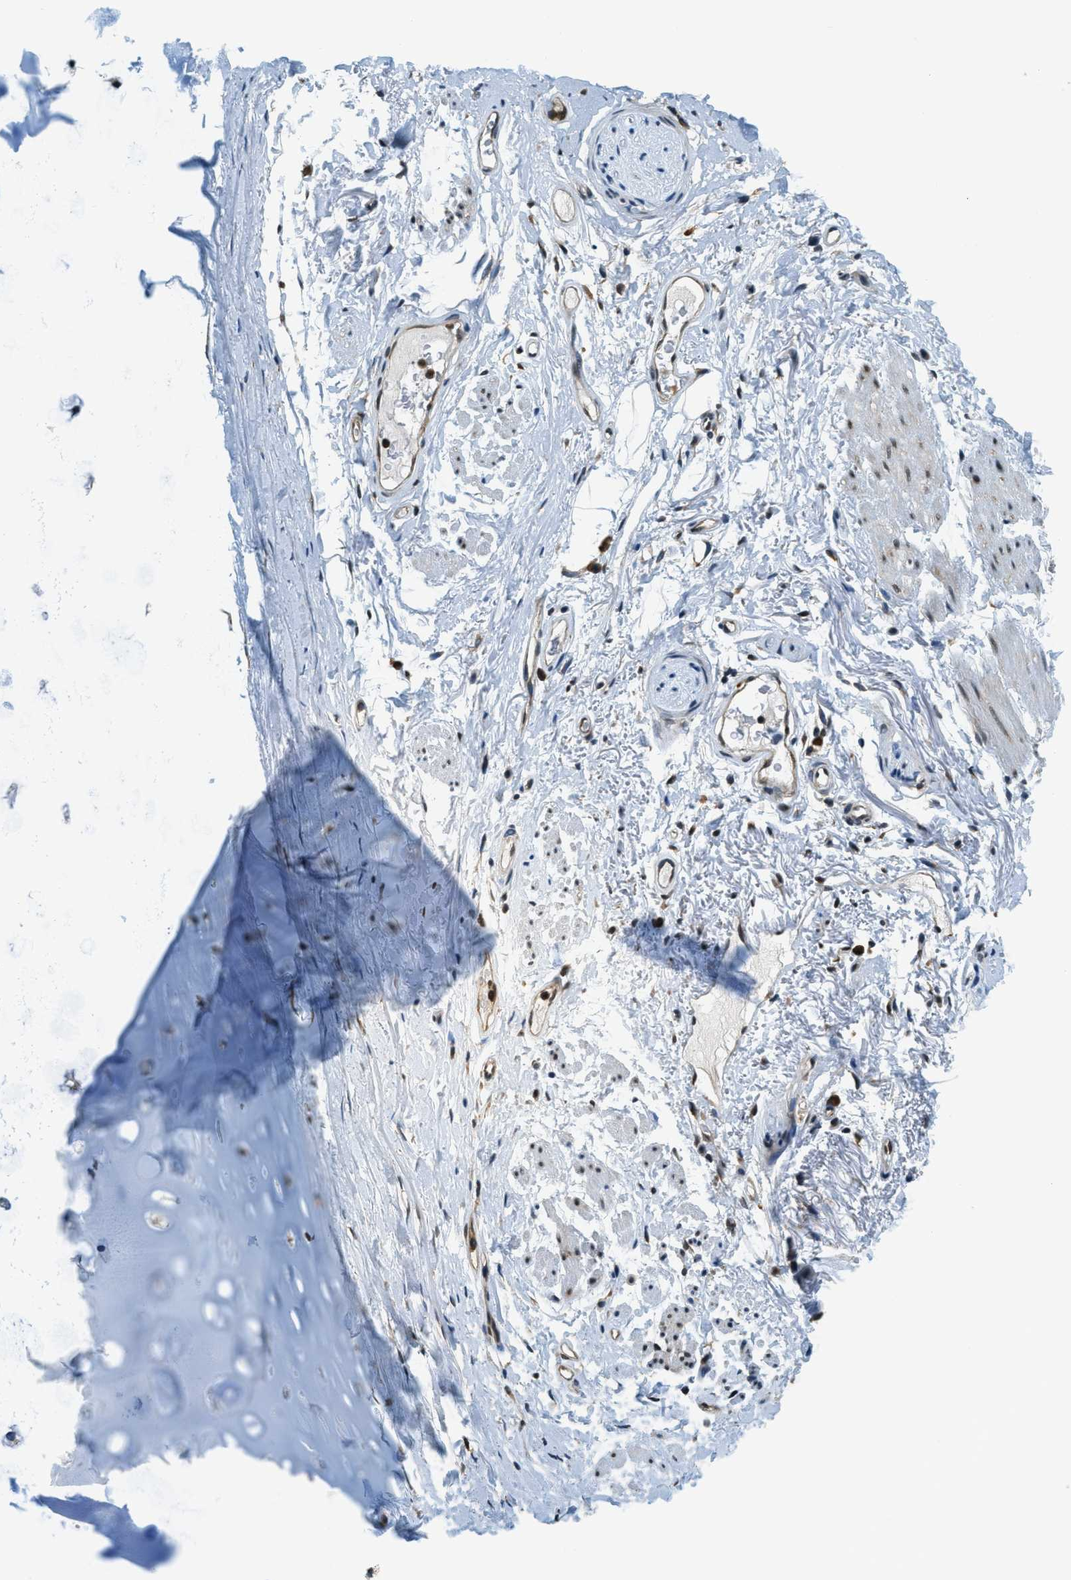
{"staining": {"intensity": "negative", "quantity": "none", "location": "none"}, "tissue": "adipose tissue", "cell_type": "Adipocytes", "image_type": "normal", "snomed": [{"axis": "morphology", "description": "Normal tissue, NOS"}, {"axis": "topography", "description": "Cartilage tissue"}, {"axis": "topography", "description": "Bronchus"}], "caption": "There is no significant positivity in adipocytes of adipose tissue. (DAB (3,3'-diaminobenzidine) IHC, high magnification).", "gene": "RAB11FIP1", "patient": {"sex": "female", "age": 73}}